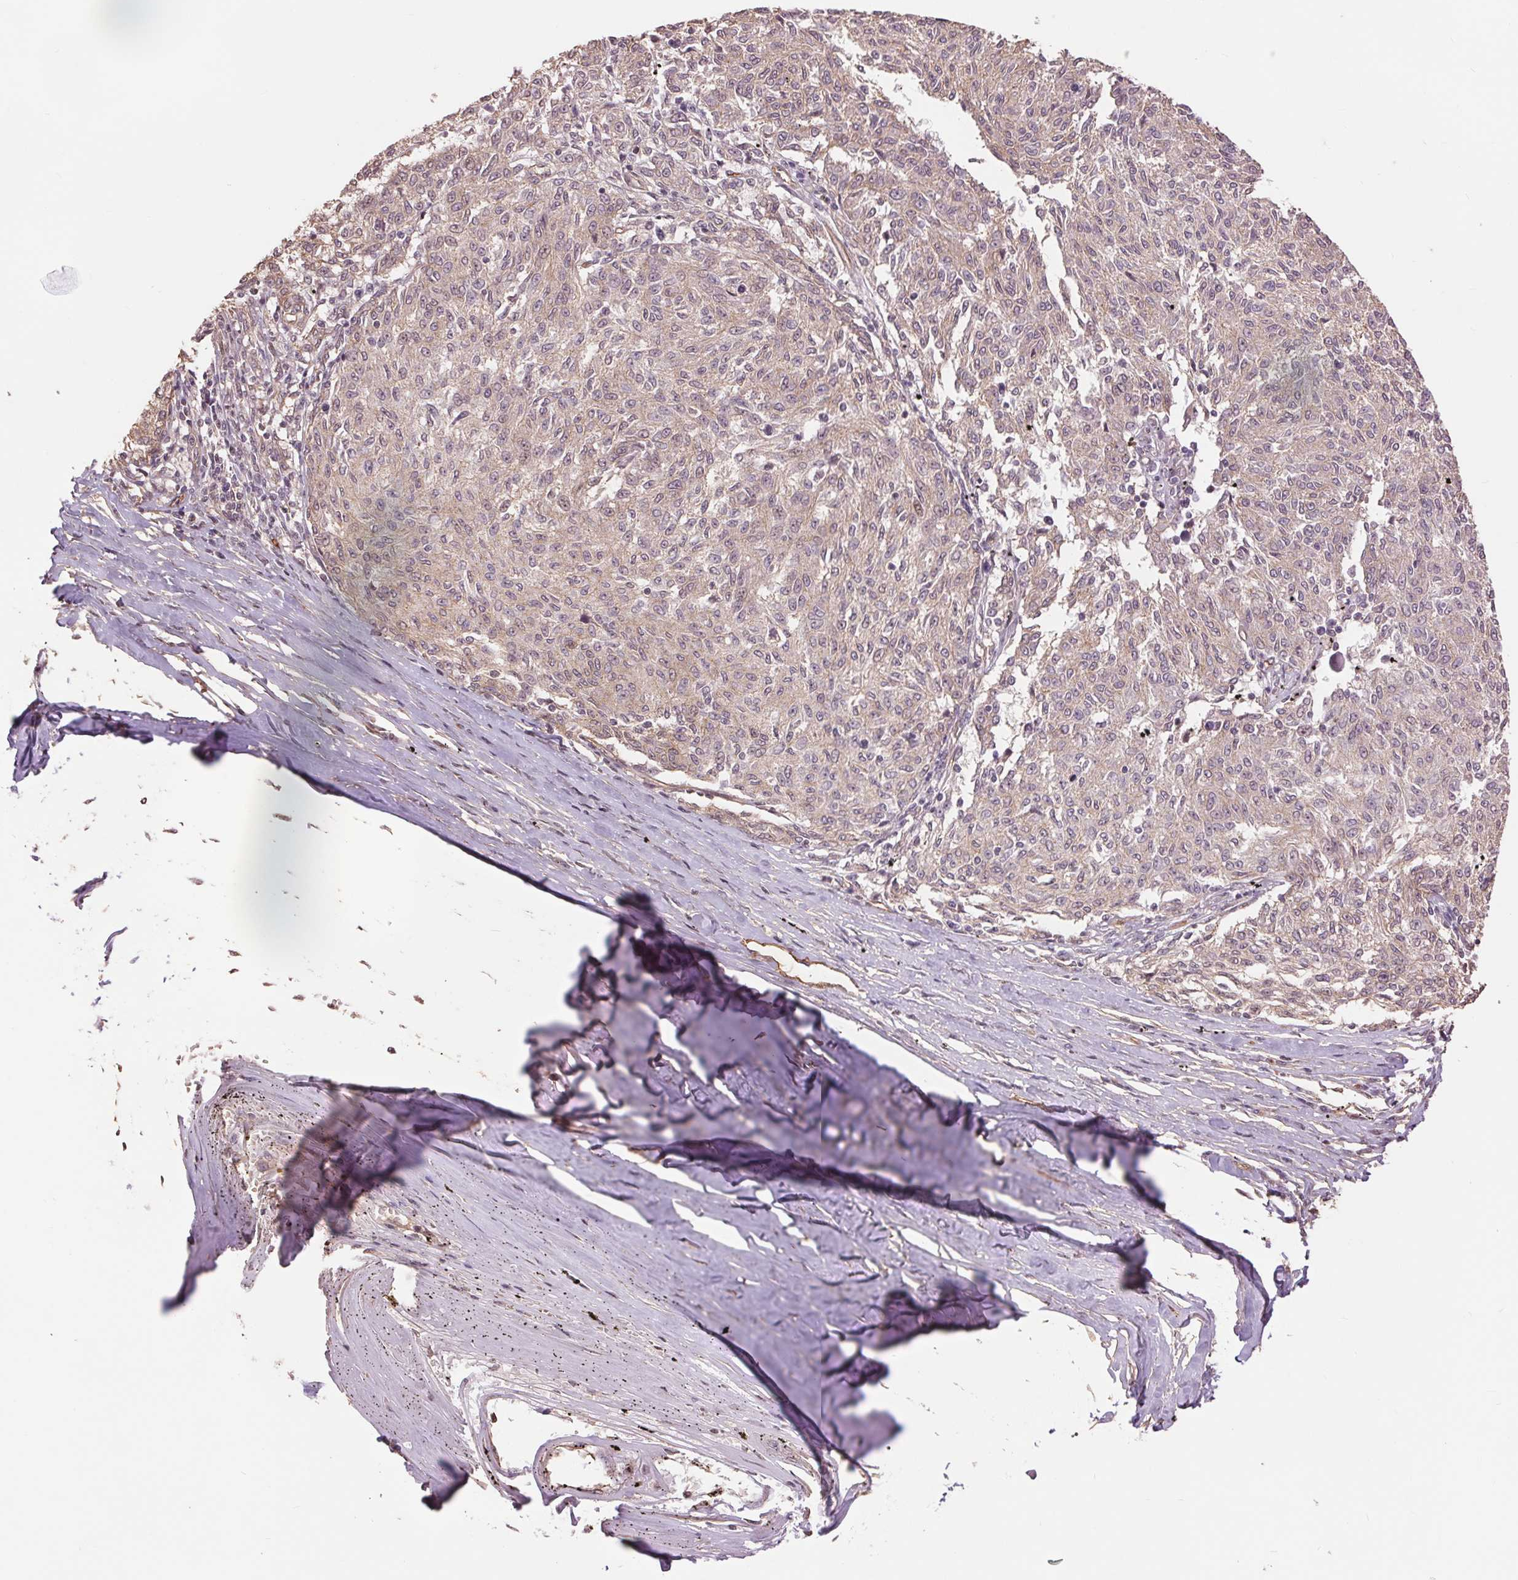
{"staining": {"intensity": "weak", "quantity": "25%-75%", "location": "cytoplasmic/membranous"}, "tissue": "melanoma", "cell_type": "Tumor cells", "image_type": "cancer", "snomed": [{"axis": "morphology", "description": "Malignant melanoma, NOS"}, {"axis": "topography", "description": "Skin"}], "caption": "Melanoma was stained to show a protein in brown. There is low levels of weak cytoplasmic/membranous expression in approximately 25%-75% of tumor cells.", "gene": "PALM", "patient": {"sex": "female", "age": 72}}